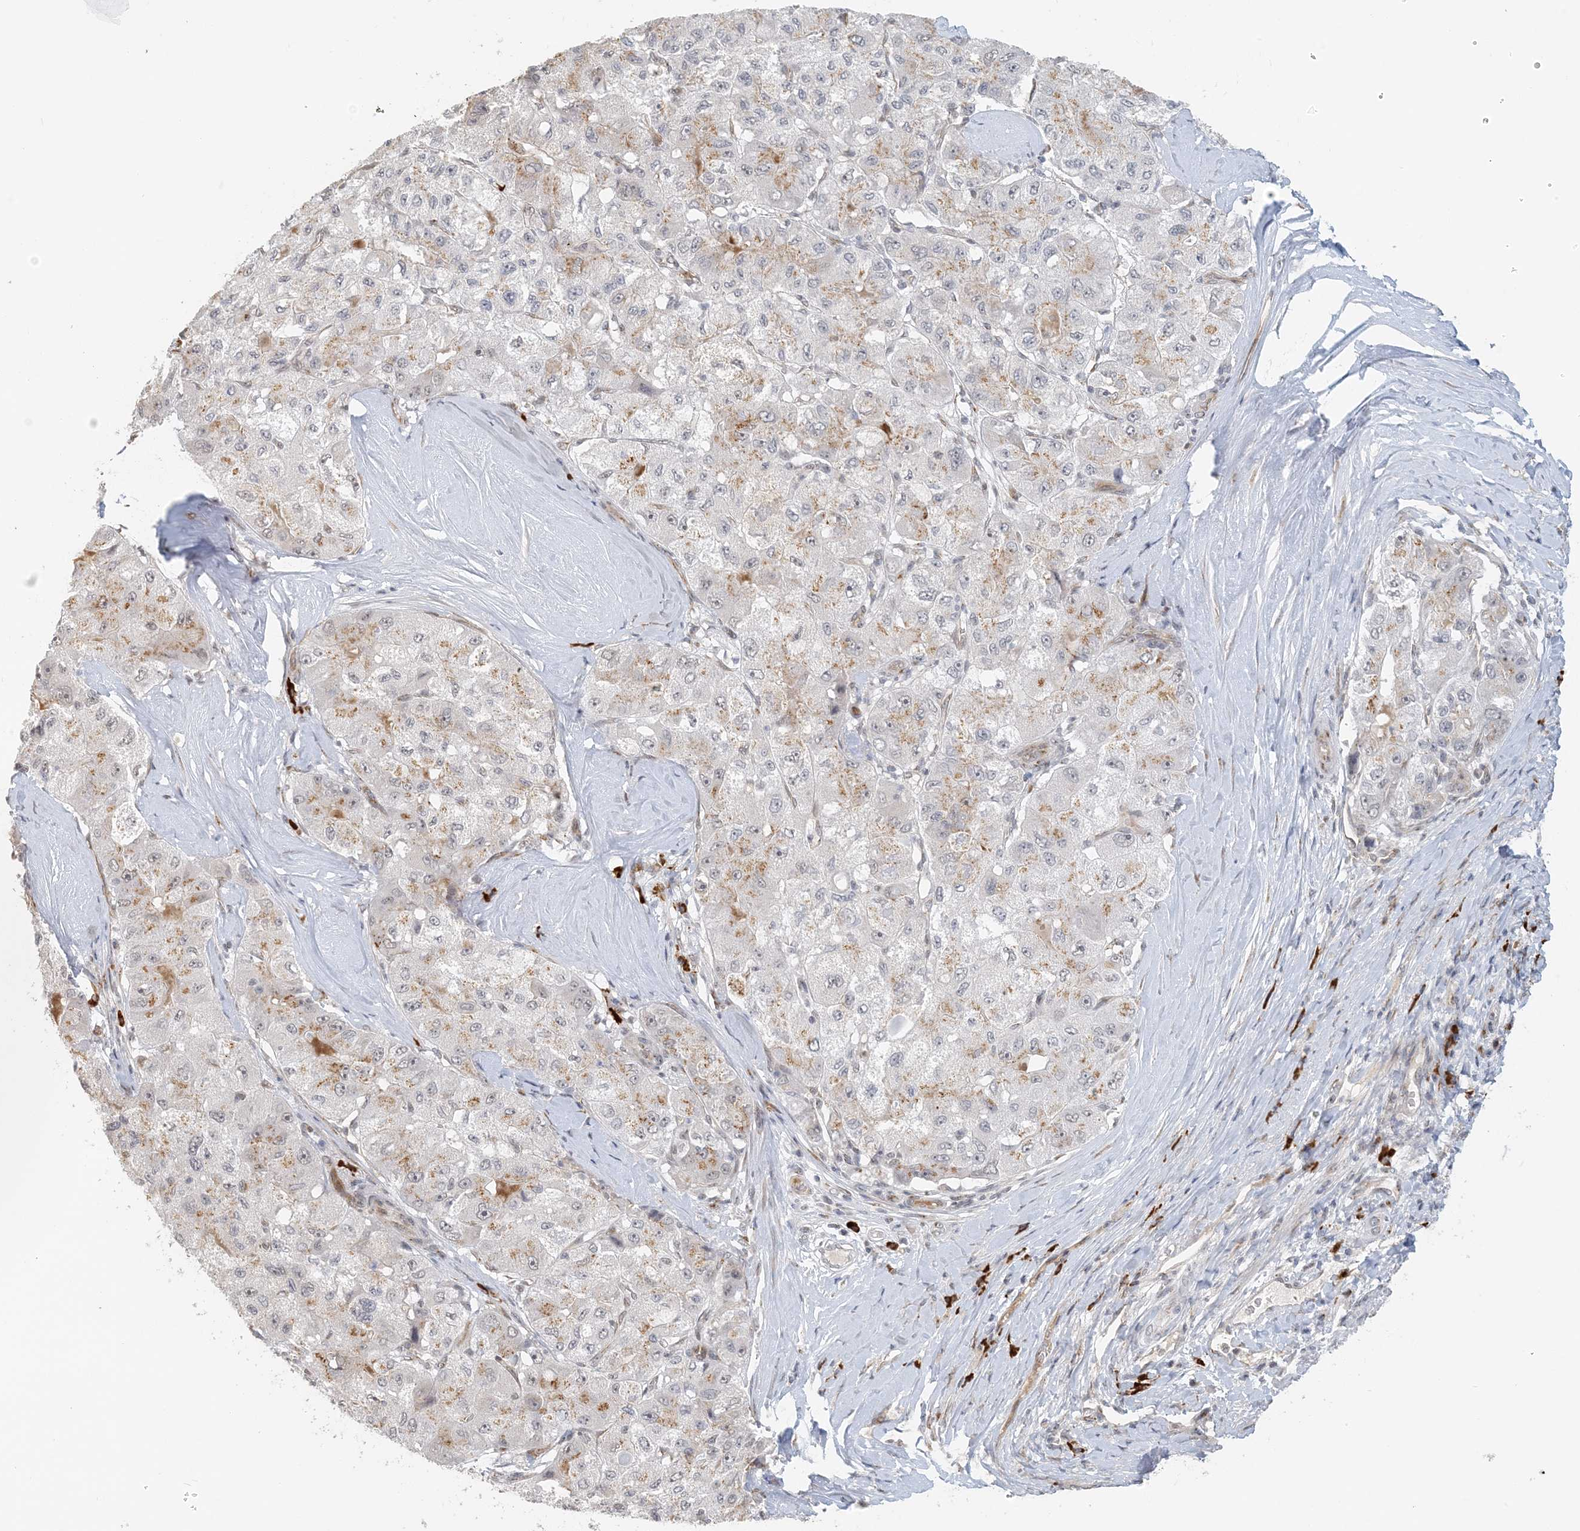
{"staining": {"intensity": "weak", "quantity": "<25%", "location": "cytoplasmic/membranous"}, "tissue": "liver cancer", "cell_type": "Tumor cells", "image_type": "cancer", "snomed": [{"axis": "morphology", "description": "Carcinoma, Hepatocellular, NOS"}, {"axis": "topography", "description": "Liver"}], "caption": "A histopathology image of human liver hepatocellular carcinoma is negative for staining in tumor cells.", "gene": "ZCCHC4", "patient": {"sex": "male", "age": 80}}